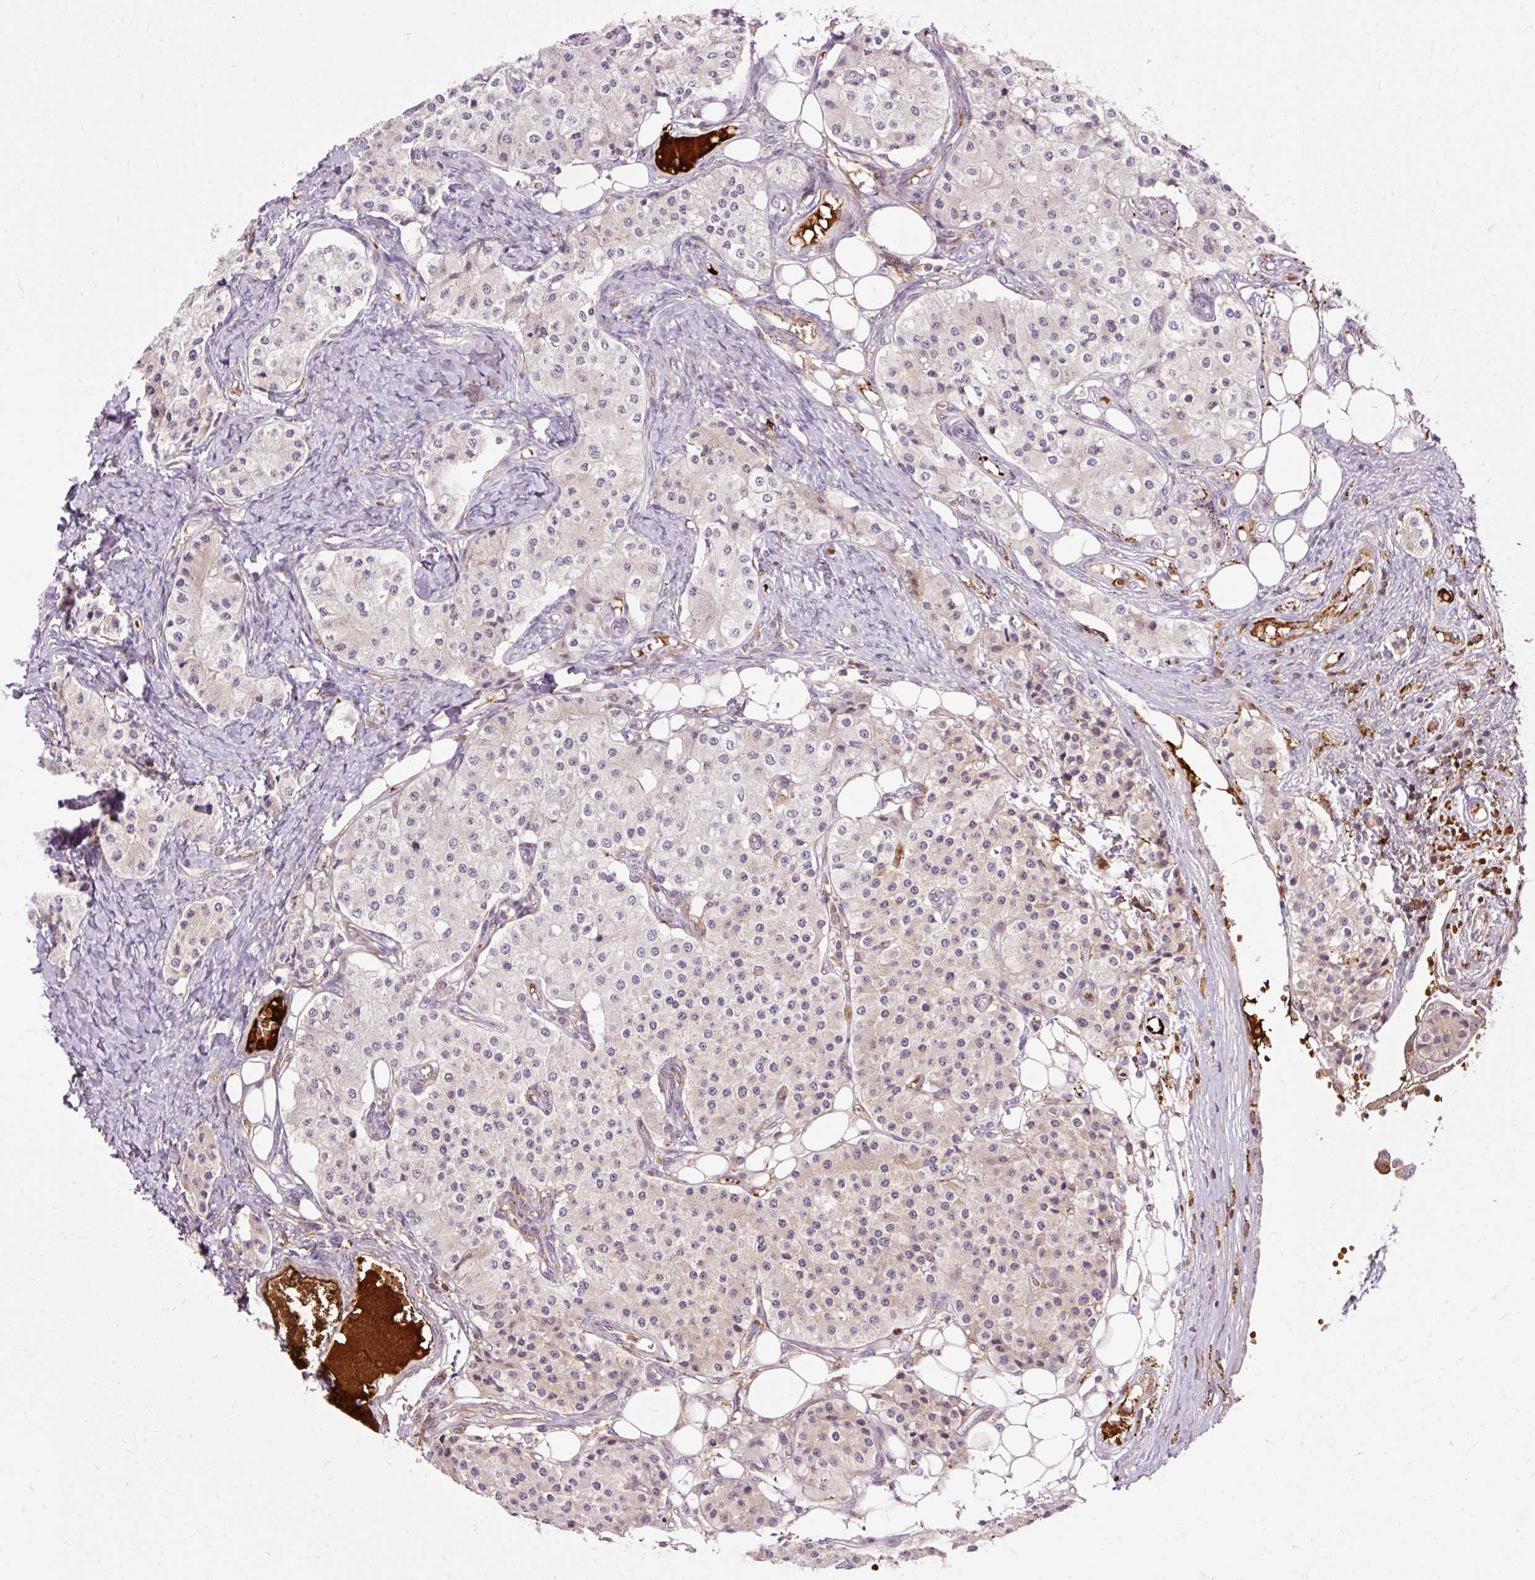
{"staining": {"intensity": "negative", "quantity": "none", "location": "none"}, "tissue": "carcinoid", "cell_type": "Tumor cells", "image_type": "cancer", "snomed": [{"axis": "morphology", "description": "Carcinoid, malignant, NOS"}, {"axis": "topography", "description": "Colon"}], "caption": "Tumor cells are negative for protein expression in human carcinoid.", "gene": "CEBPZ", "patient": {"sex": "female", "age": 52}}